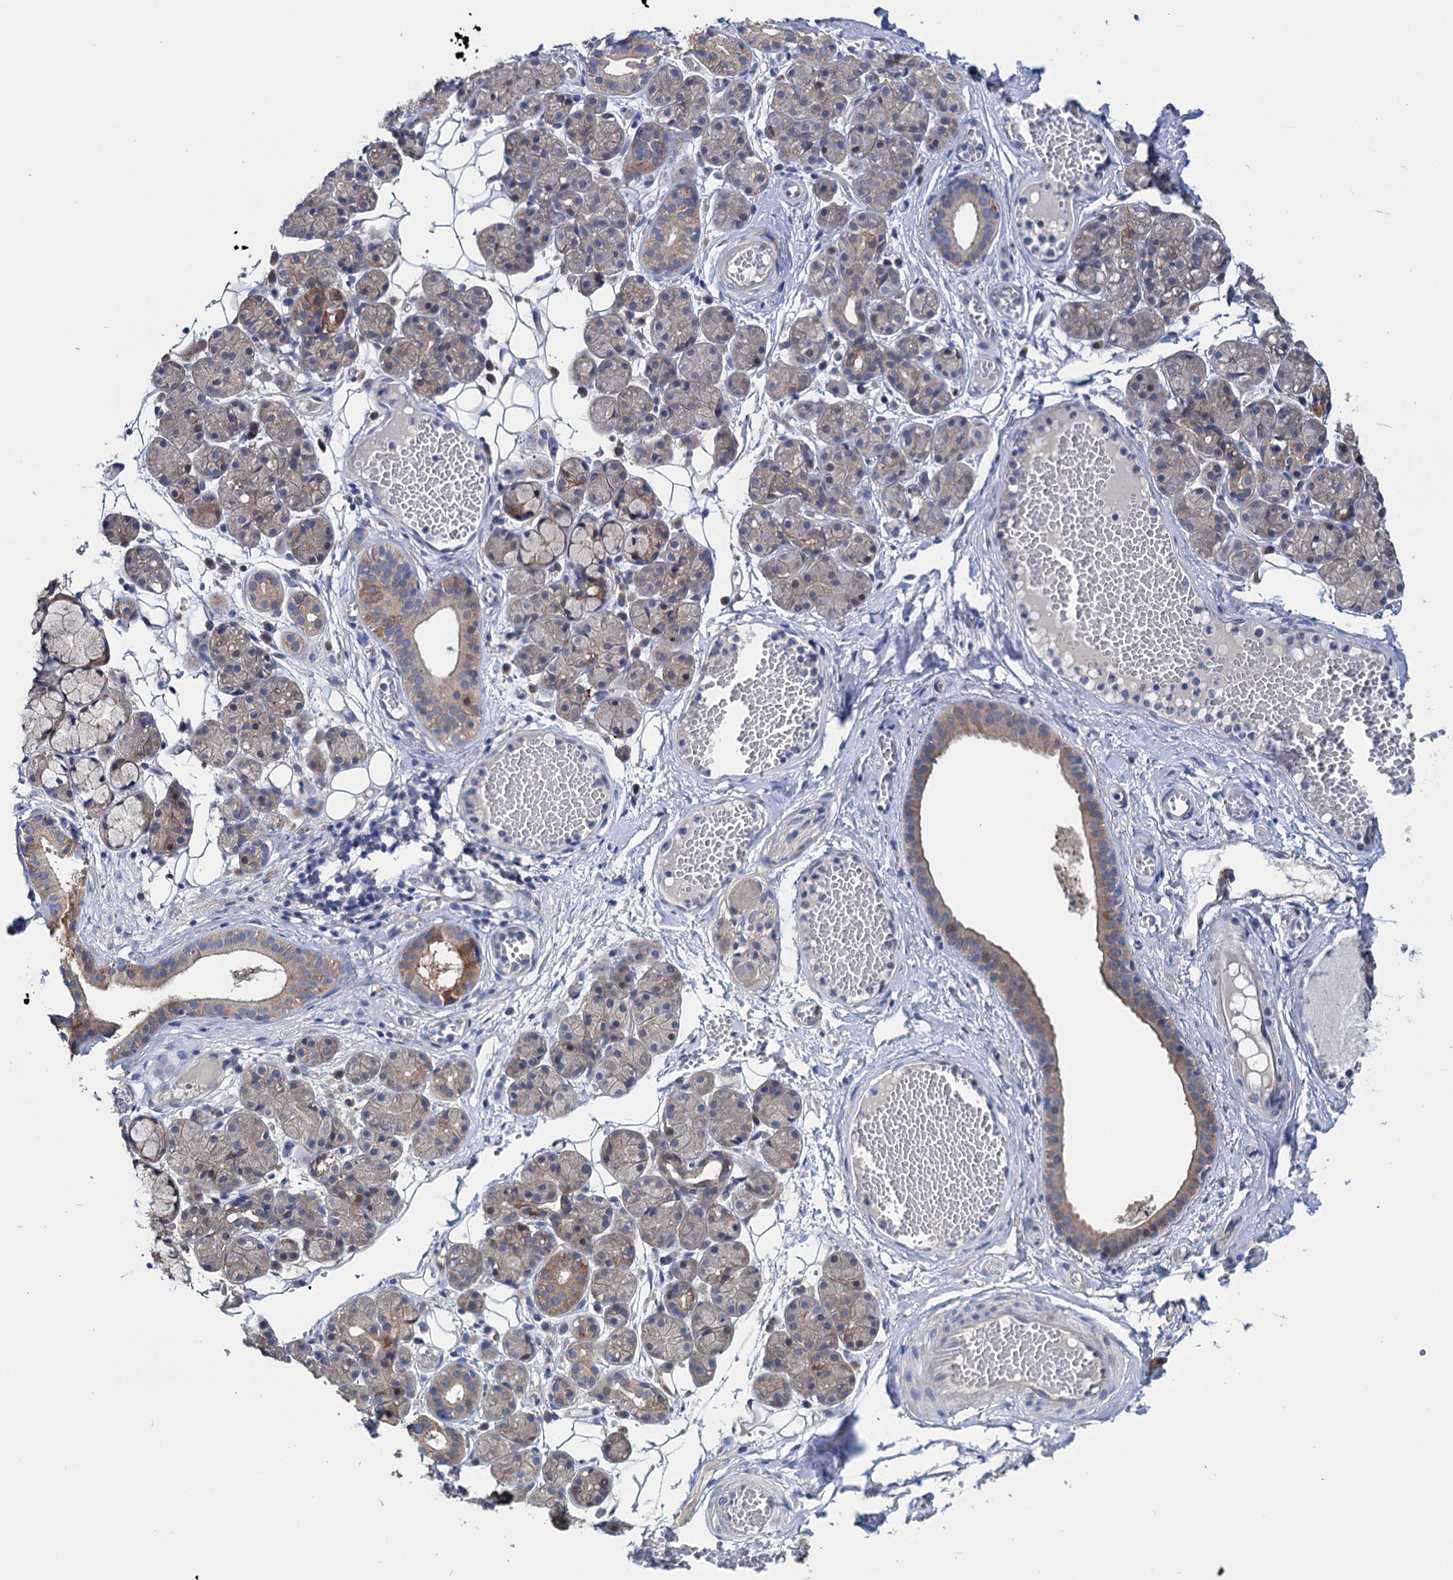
{"staining": {"intensity": "moderate", "quantity": "25%-75%", "location": "cytoplasmic/membranous,nuclear"}, "tissue": "salivary gland", "cell_type": "Glandular cells", "image_type": "normal", "snomed": [{"axis": "morphology", "description": "Normal tissue, NOS"}, {"axis": "topography", "description": "Salivary gland"}], "caption": "Salivary gland stained with a brown dye exhibits moderate cytoplasmic/membranous,nuclear positive expression in approximately 25%-75% of glandular cells.", "gene": "EYA4", "patient": {"sex": "male", "age": 63}}